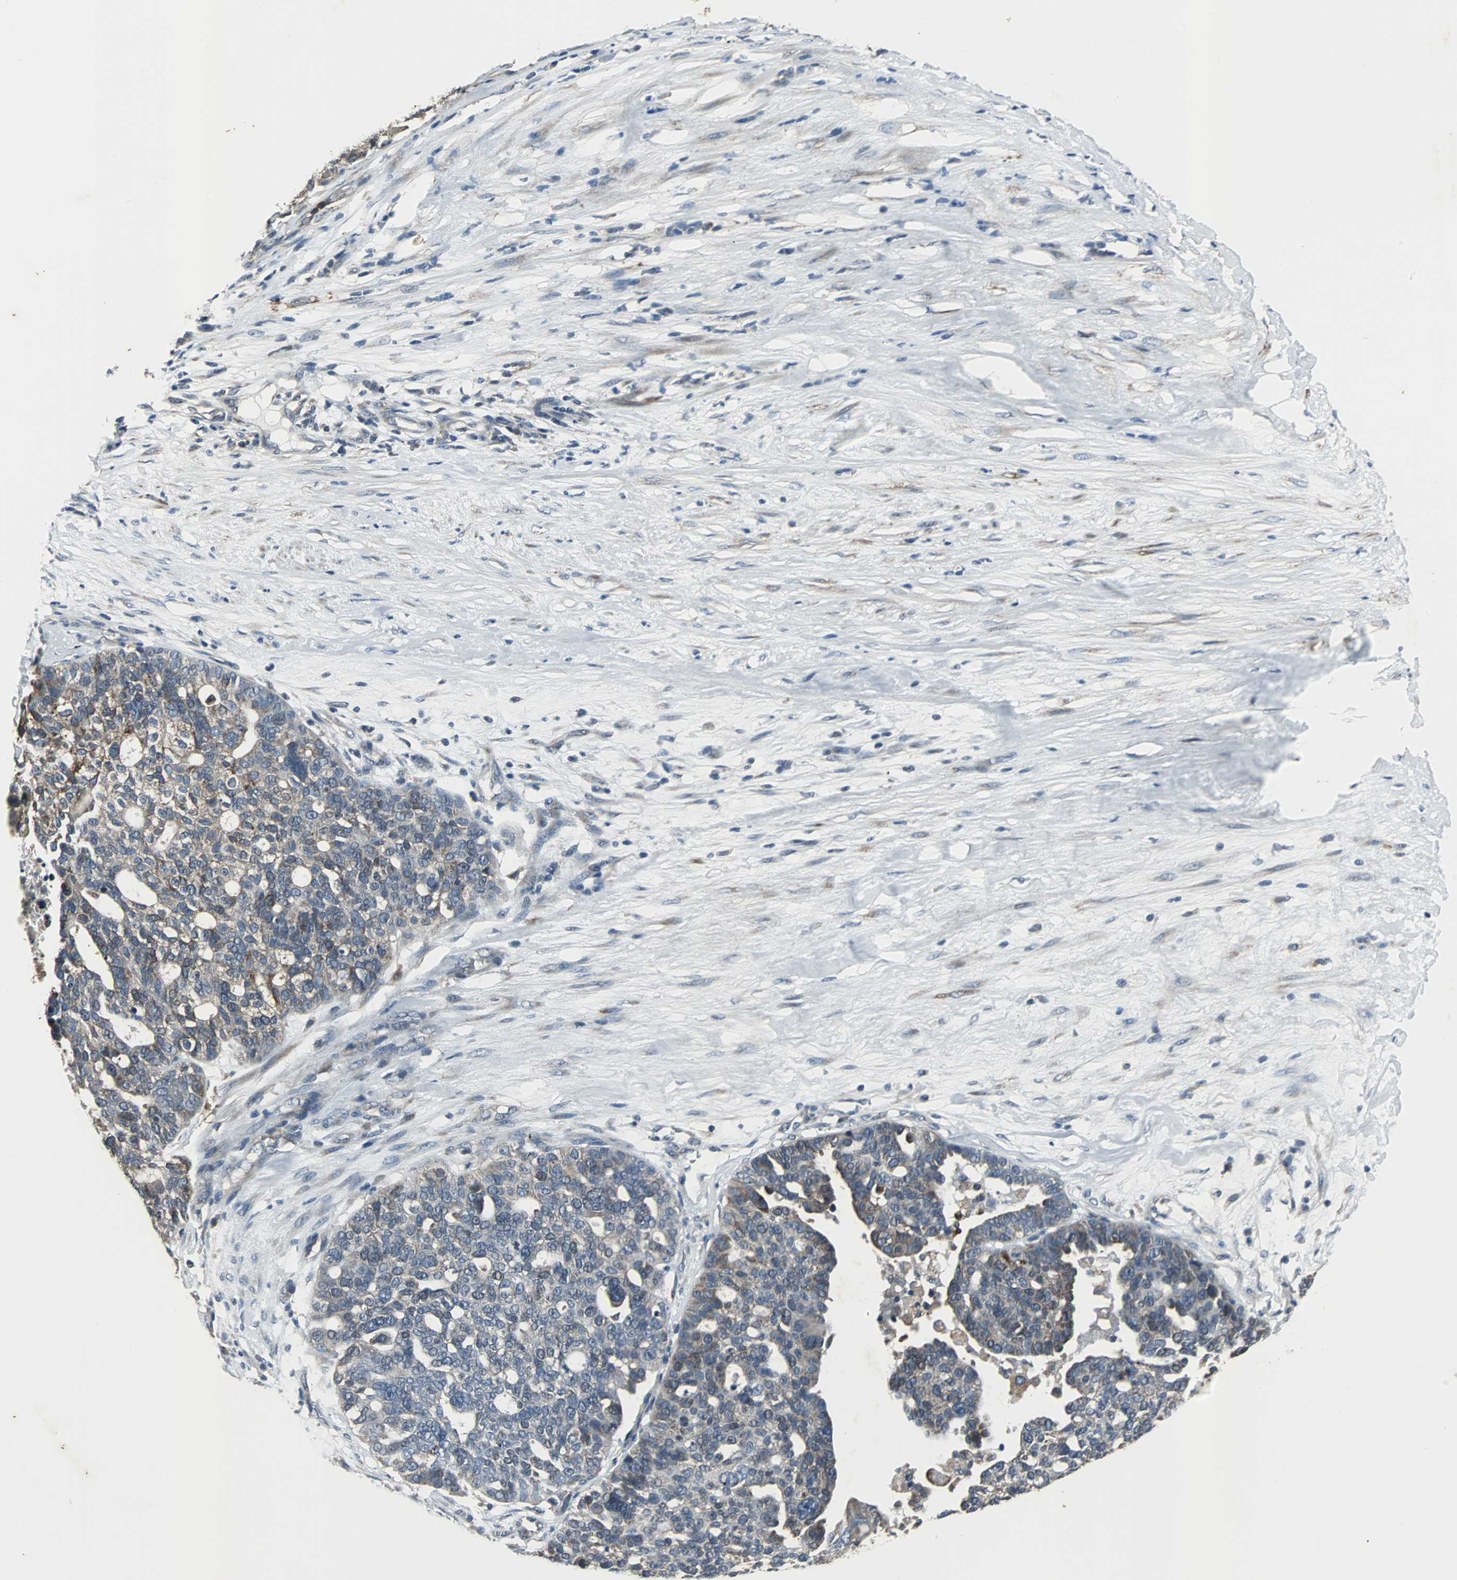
{"staining": {"intensity": "weak", "quantity": "<25%", "location": "cytoplasmic/membranous"}, "tissue": "ovarian cancer", "cell_type": "Tumor cells", "image_type": "cancer", "snomed": [{"axis": "morphology", "description": "Cystadenocarcinoma, serous, NOS"}, {"axis": "topography", "description": "Ovary"}], "caption": "There is no significant staining in tumor cells of ovarian cancer.", "gene": "SOS1", "patient": {"sex": "female", "age": 59}}